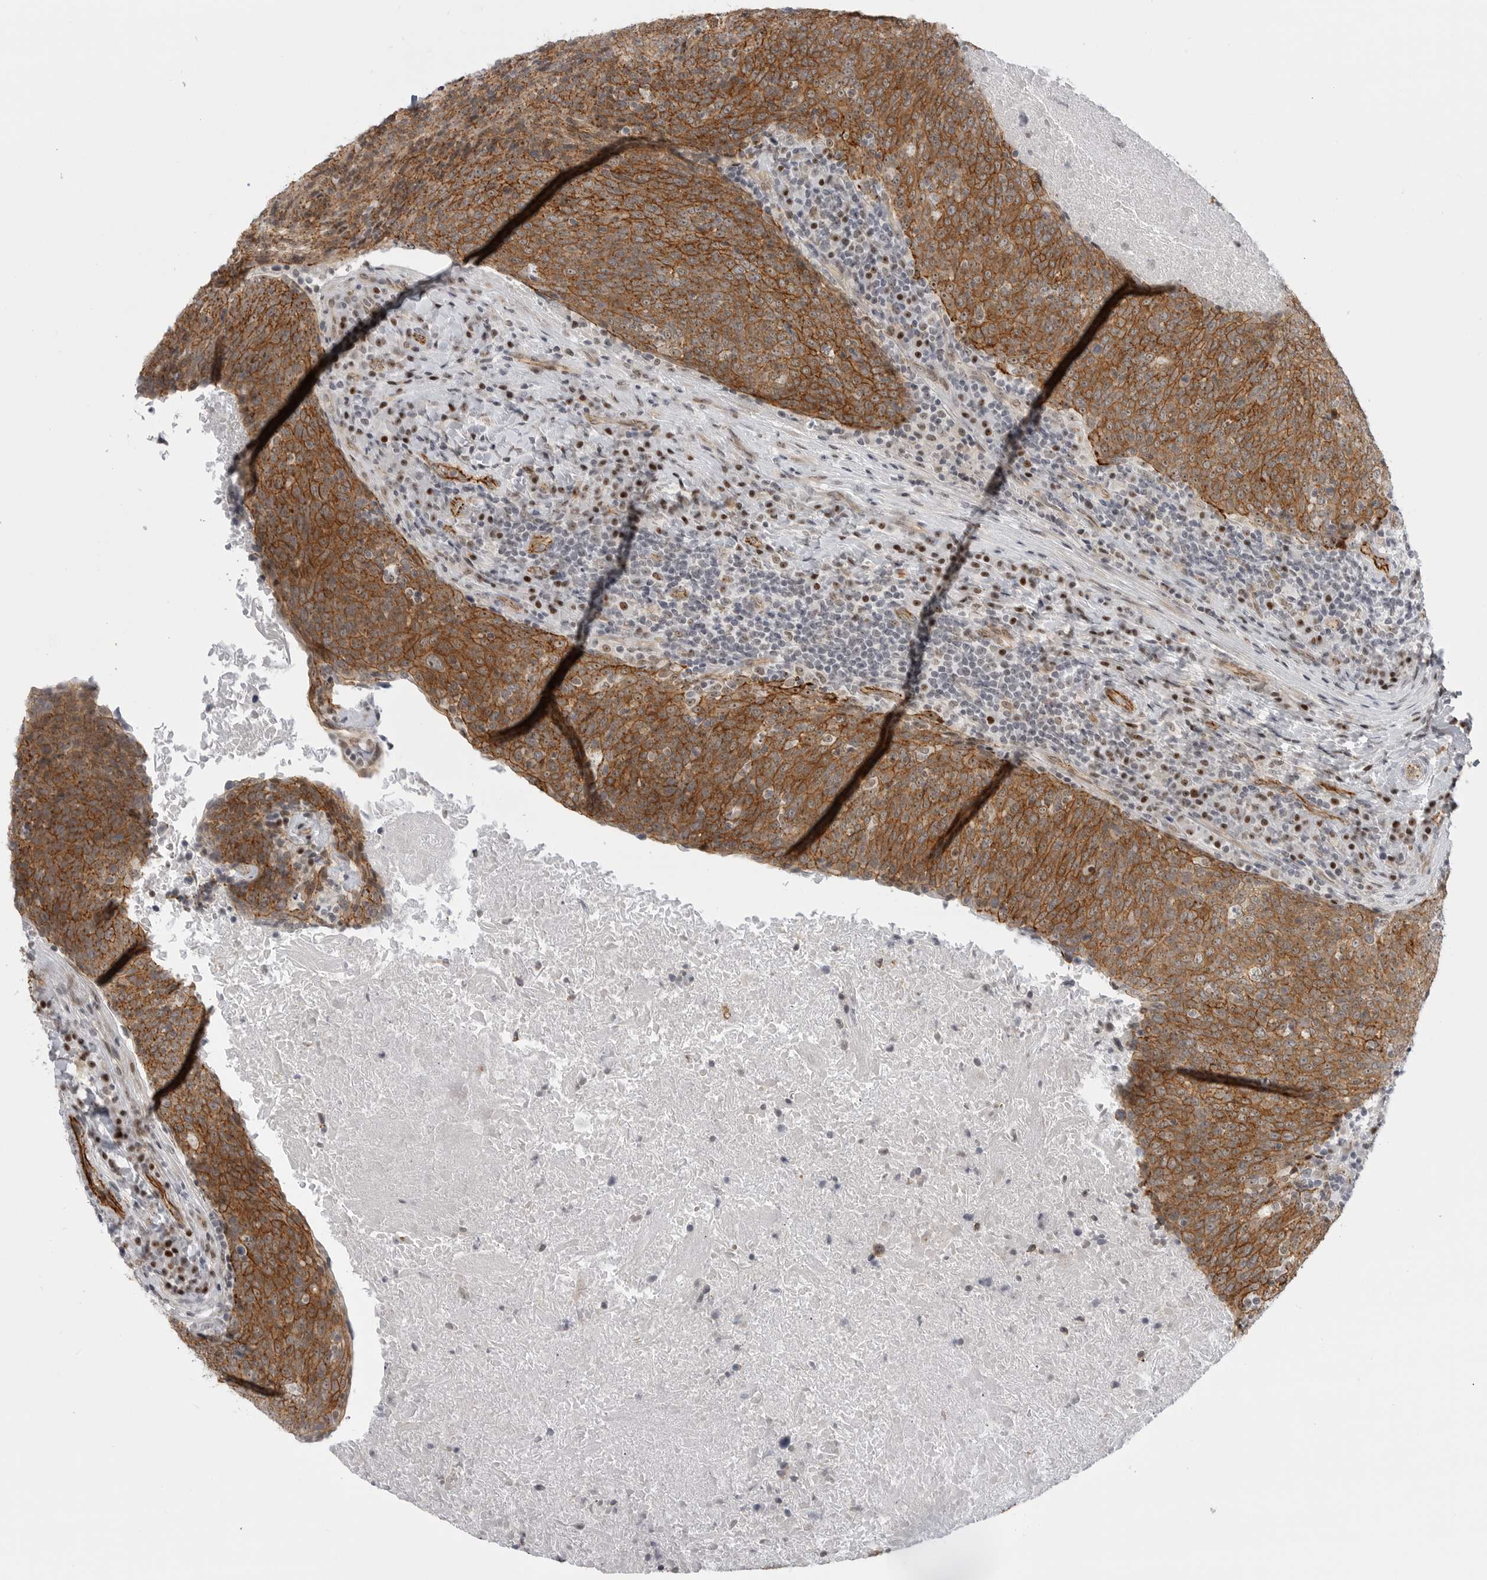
{"staining": {"intensity": "moderate", "quantity": ">75%", "location": "cytoplasmic/membranous"}, "tissue": "head and neck cancer", "cell_type": "Tumor cells", "image_type": "cancer", "snomed": [{"axis": "morphology", "description": "Squamous cell carcinoma, NOS"}, {"axis": "morphology", "description": "Squamous cell carcinoma, metastatic, NOS"}, {"axis": "topography", "description": "Lymph node"}, {"axis": "topography", "description": "Head-Neck"}], "caption": "Metastatic squamous cell carcinoma (head and neck) tissue displays moderate cytoplasmic/membranous expression in approximately >75% of tumor cells", "gene": "CEP295NL", "patient": {"sex": "male", "age": 62}}